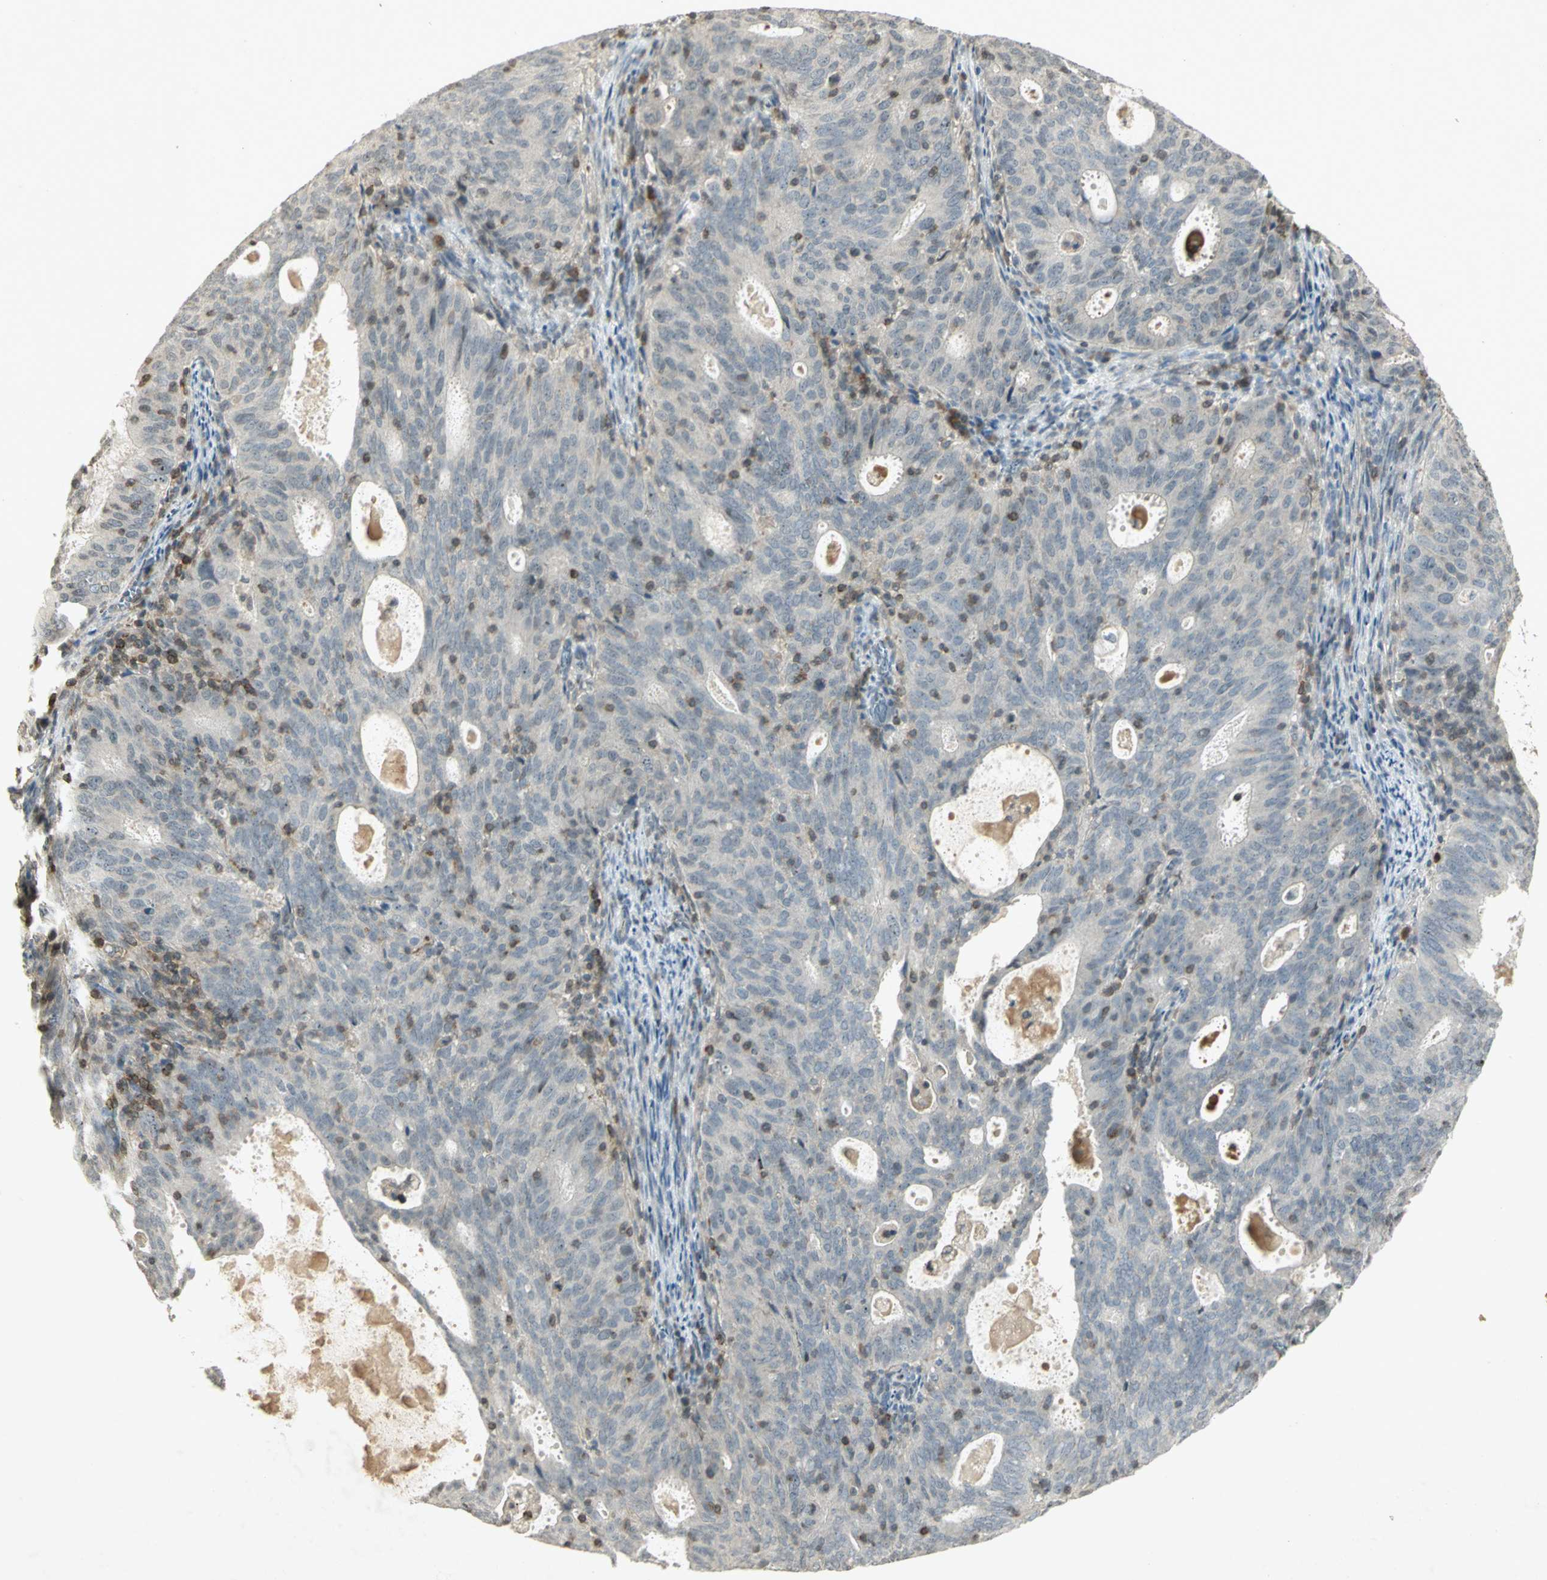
{"staining": {"intensity": "weak", "quantity": "<25%", "location": "nuclear"}, "tissue": "cervical cancer", "cell_type": "Tumor cells", "image_type": "cancer", "snomed": [{"axis": "morphology", "description": "Adenocarcinoma, NOS"}, {"axis": "topography", "description": "Cervix"}], "caption": "Tumor cells are negative for brown protein staining in adenocarcinoma (cervical).", "gene": "IL16", "patient": {"sex": "female", "age": 44}}